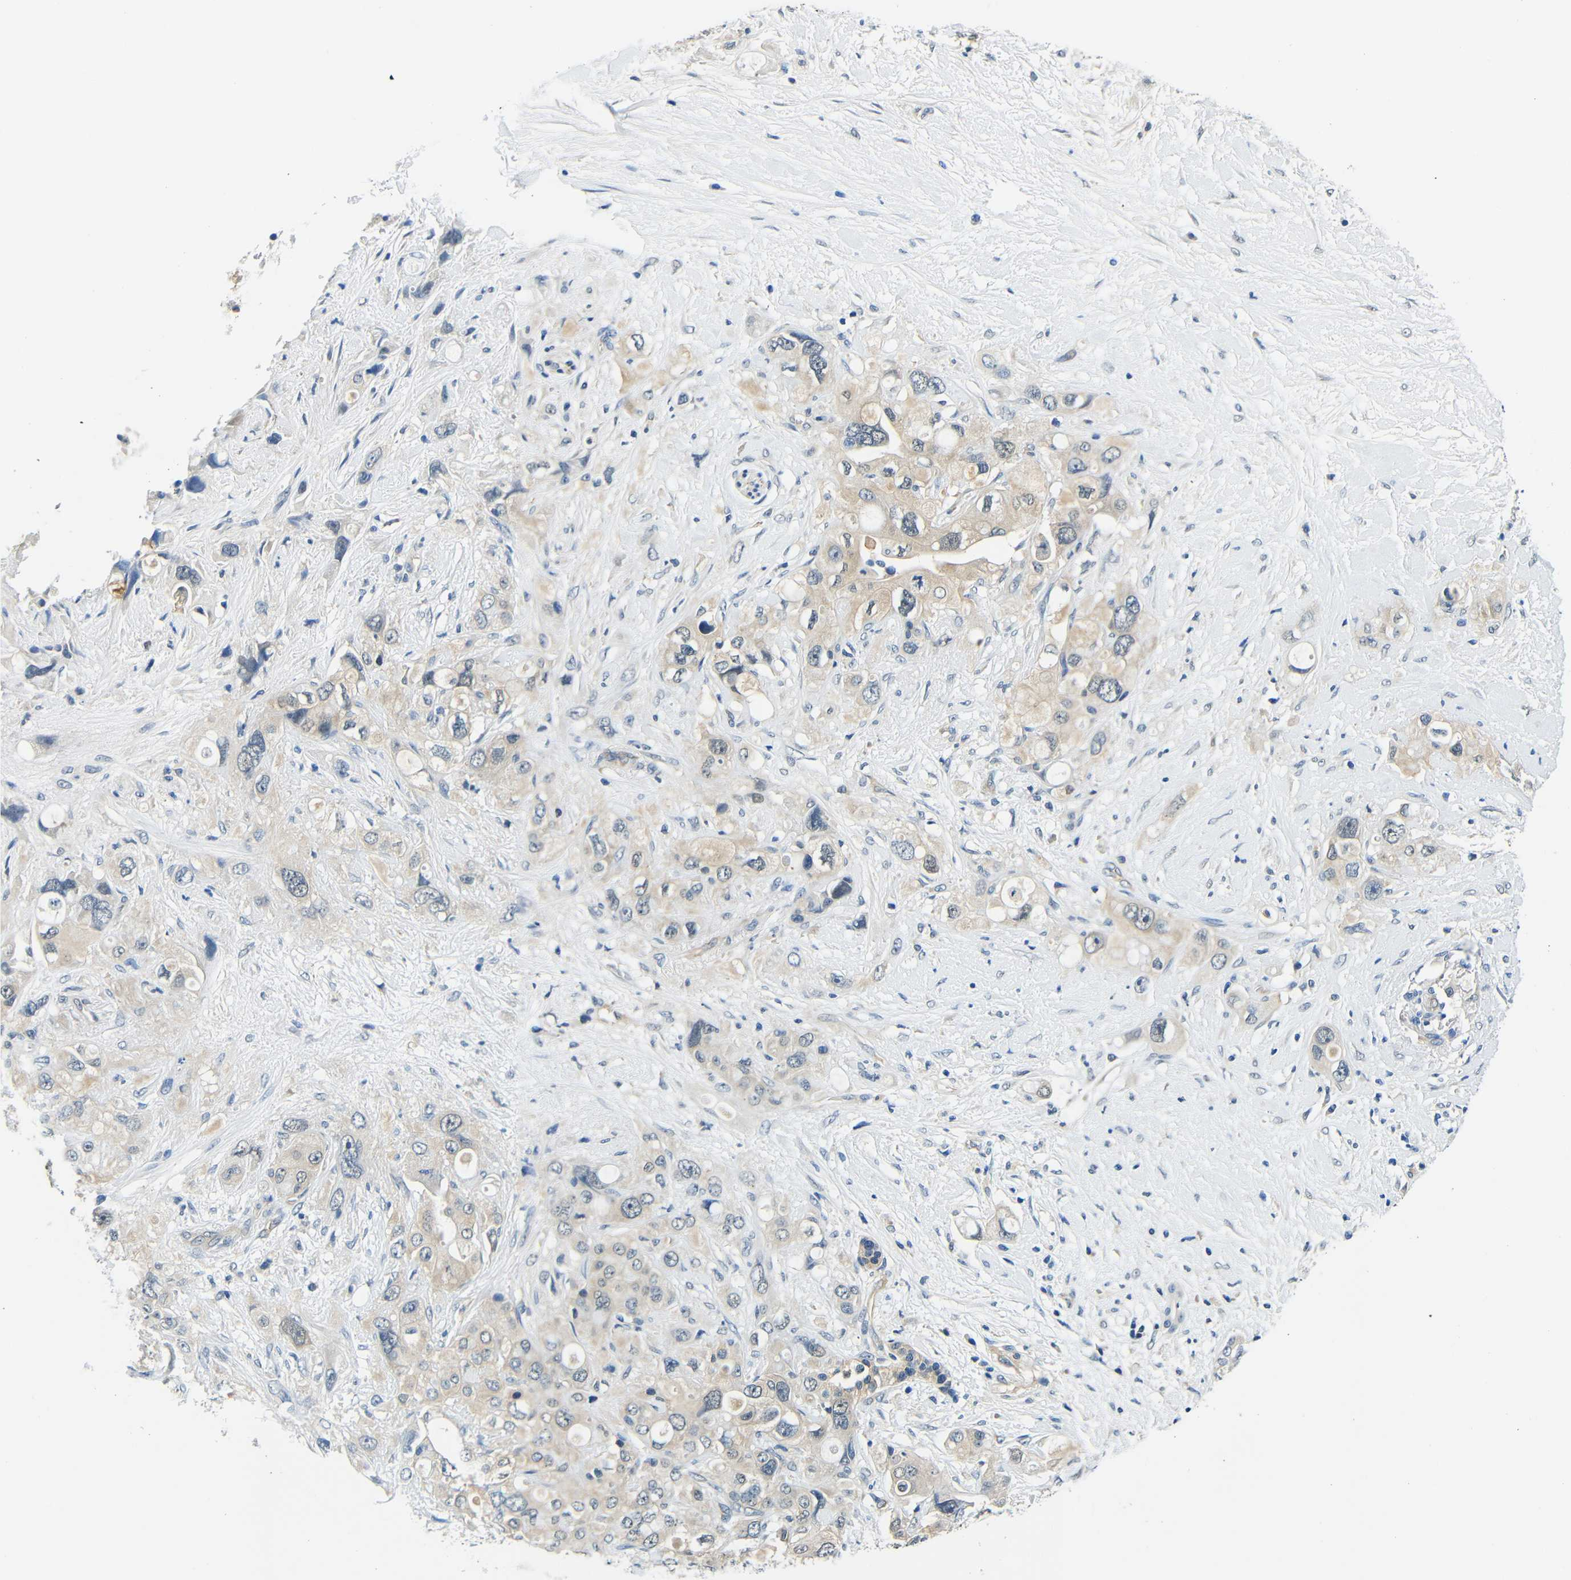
{"staining": {"intensity": "weak", "quantity": "25%-75%", "location": "cytoplasmic/membranous"}, "tissue": "pancreatic cancer", "cell_type": "Tumor cells", "image_type": "cancer", "snomed": [{"axis": "morphology", "description": "Adenocarcinoma, NOS"}, {"axis": "topography", "description": "Pancreas"}], "caption": "Brown immunohistochemical staining in human pancreatic adenocarcinoma exhibits weak cytoplasmic/membranous staining in about 25%-75% of tumor cells. The protein is stained brown, and the nuclei are stained in blue (DAB IHC with brightfield microscopy, high magnification).", "gene": "ADAP1", "patient": {"sex": "female", "age": 56}}